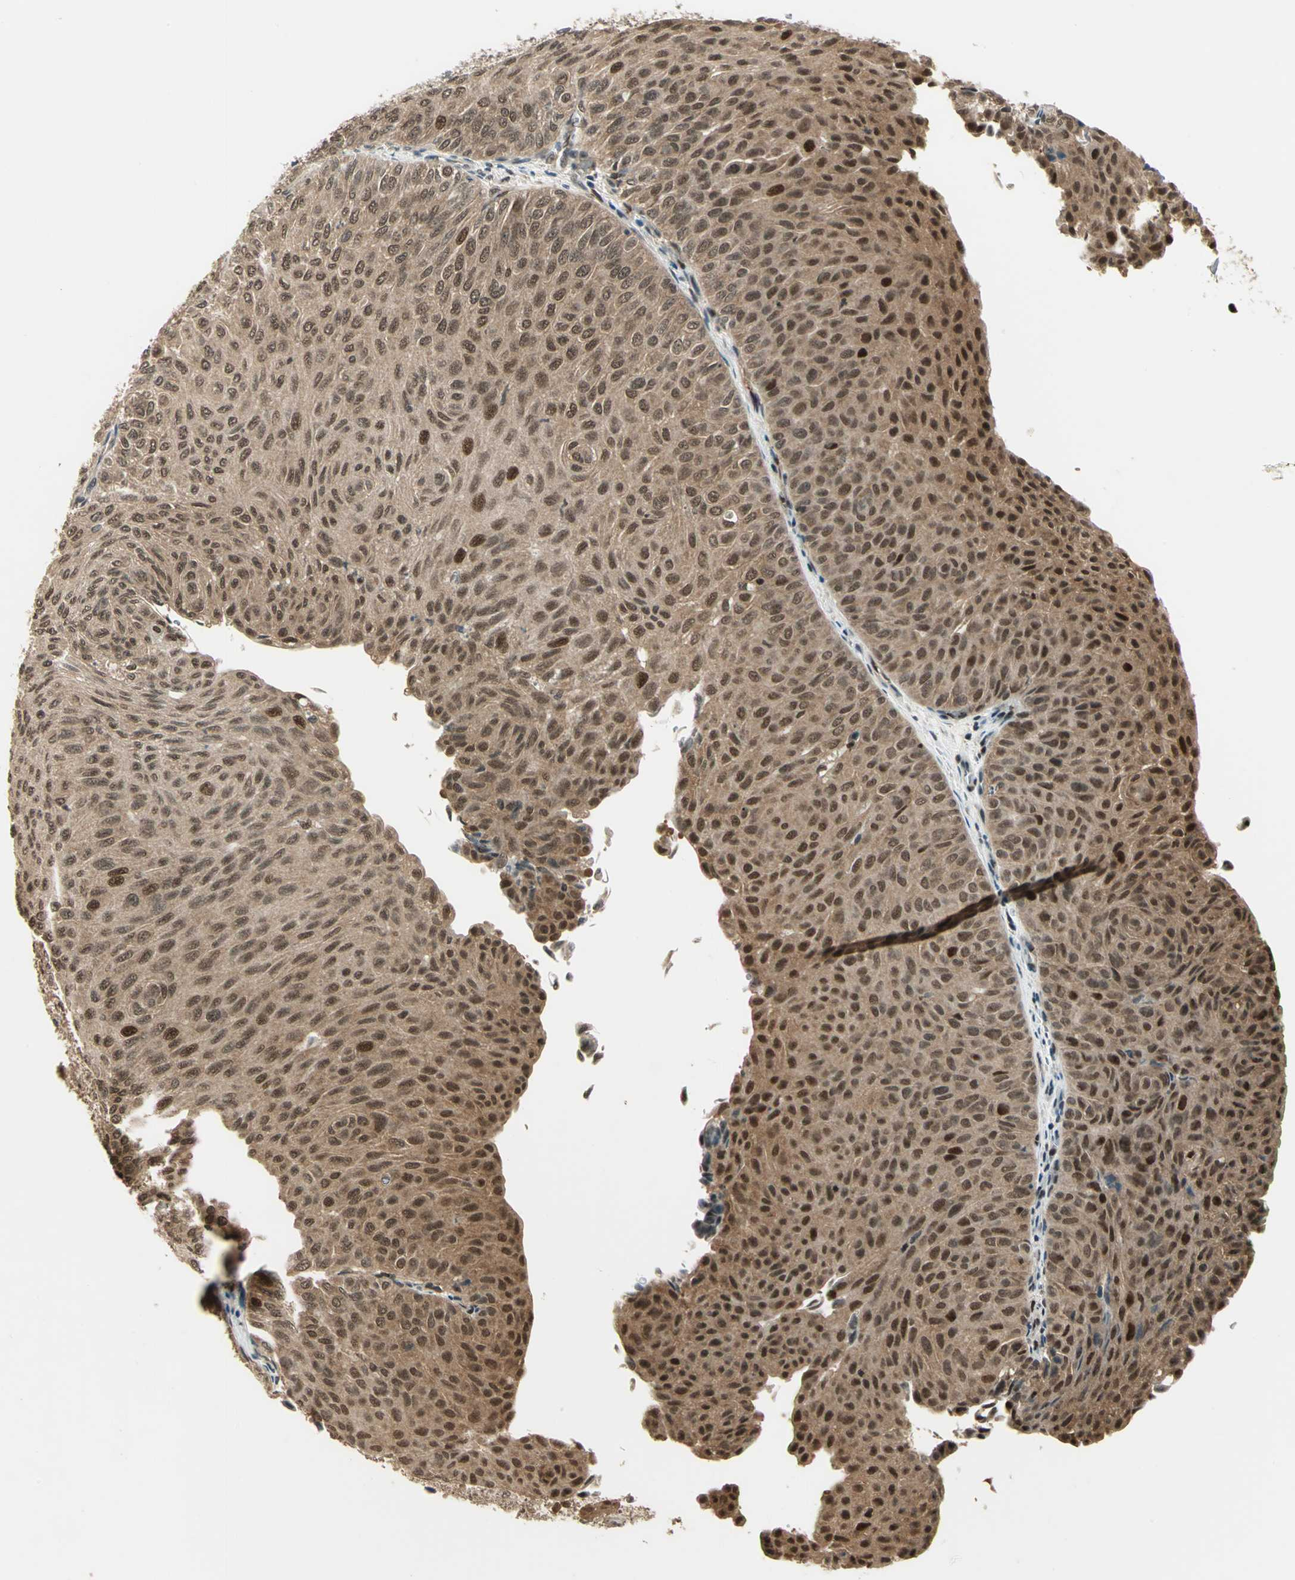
{"staining": {"intensity": "moderate", "quantity": ">75%", "location": "cytoplasmic/membranous,nuclear"}, "tissue": "urothelial cancer", "cell_type": "Tumor cells", "image_type": "cancer", "snomed": [{"axis": "morphology", "description": "Urothelial carcinoma, Low grade"}, {"axis": "topography", "description": "Urinary bladder"}], "caption": "Human urothelial cancer stained with a brown dye exhibits moderate cytoplasmic/membranous and nuclear positive expression in about >75% of tumor cells.", "gene": "PSMC3", "patient": {"sex": "male", "age": 78}}